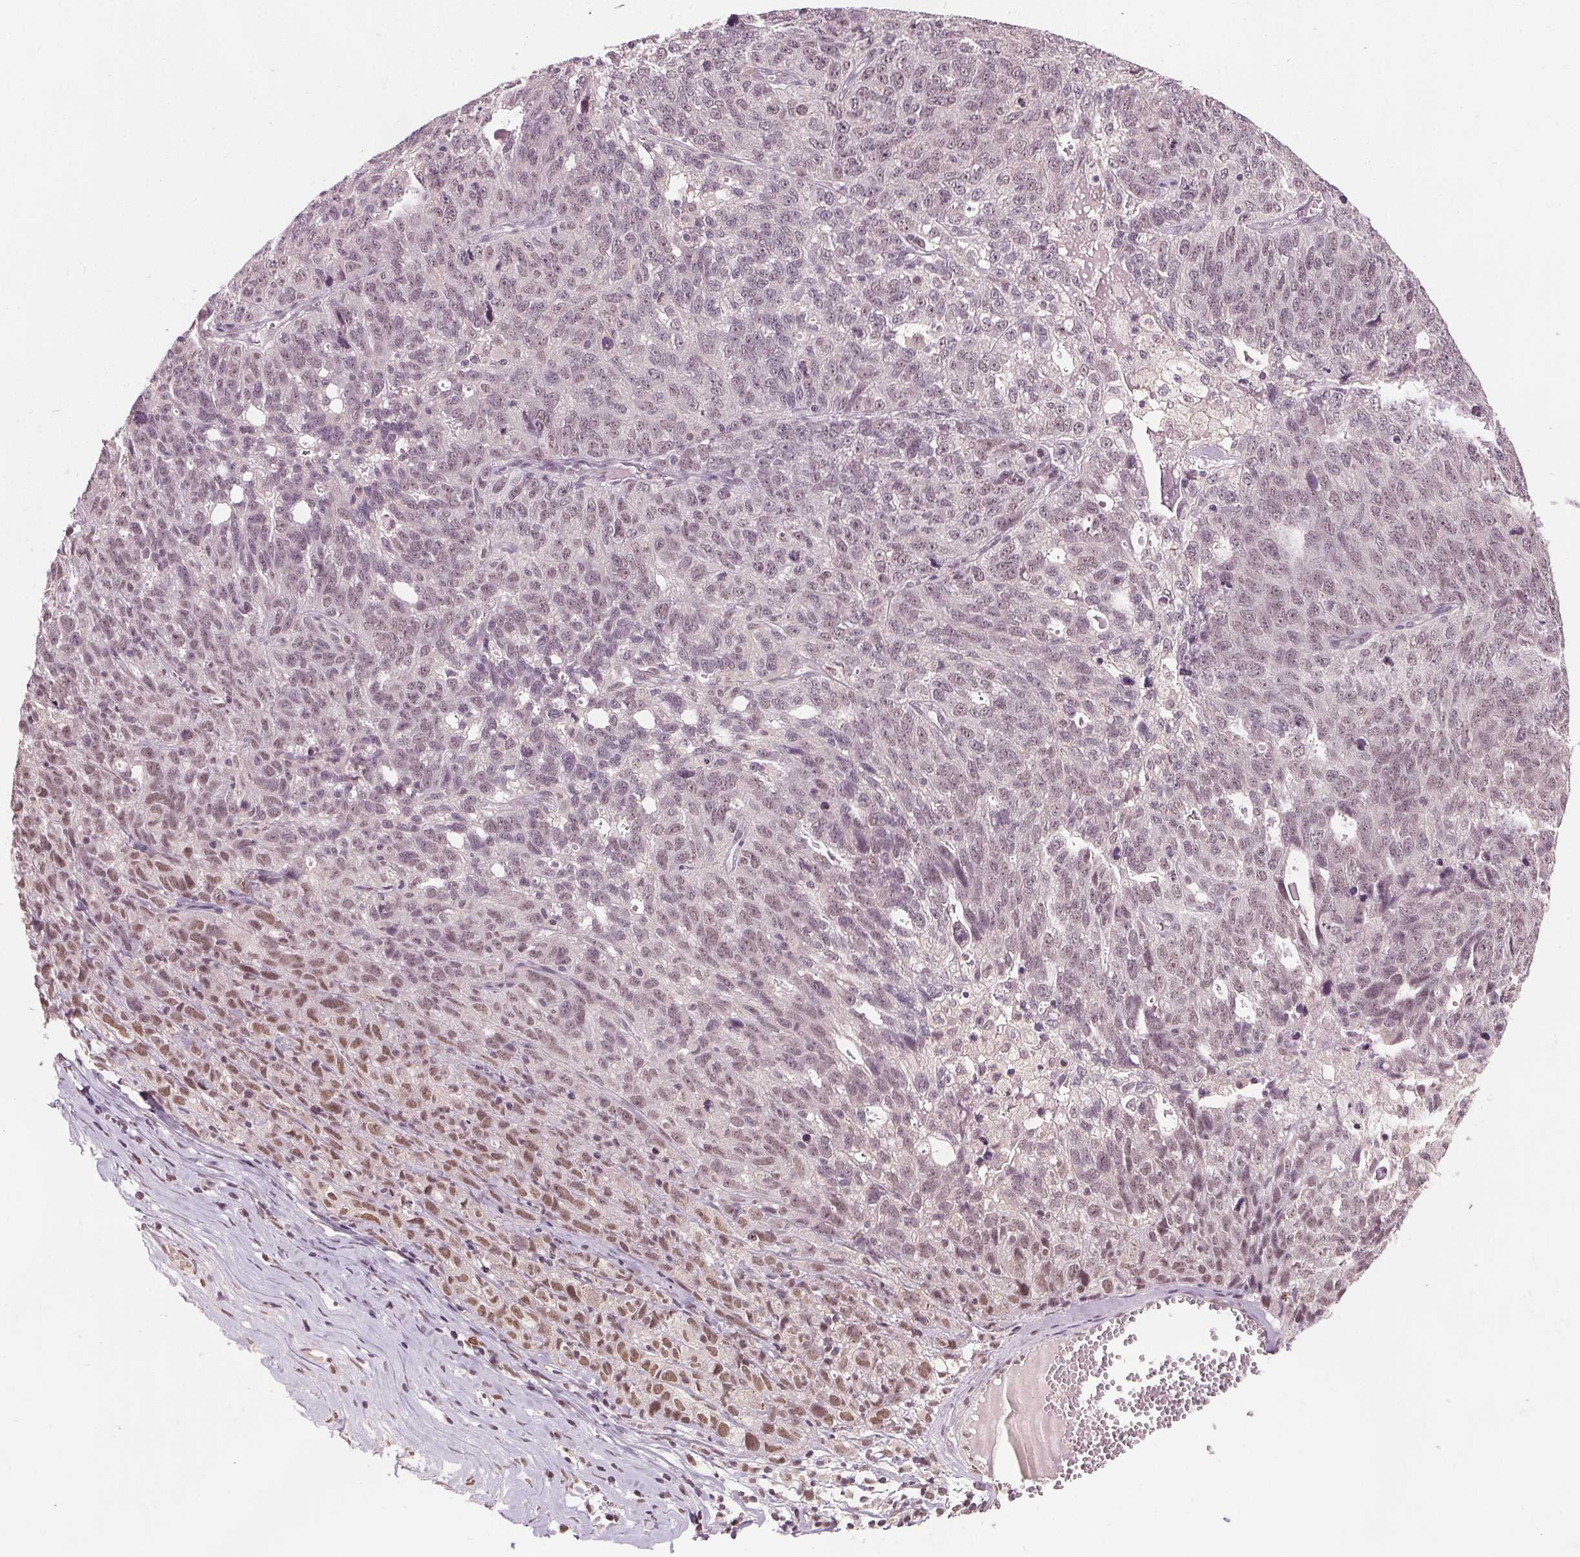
{"staining": {"intensity": "moderate", "quantity": "25%-75%", "location": "nuclear"}, "tissue": "ovarian cancer", "cell_type": "Tumor cells", "image_type": "cancer", "snomed": [{"axis": "morphology", "description": "Cystadenocarcinoma, serous, NOS"}, {"axis": "topography", "description": "Ovary"}], "caption": "Serous cystadenocarcinoma (ovarian) stained with immunohistochemistry (IHC) demonstrates moderate nuclear staining in about 25%-75% of tumor cells.", "gene": "MED6", "patient": {"sex": "female", "age": 71}}